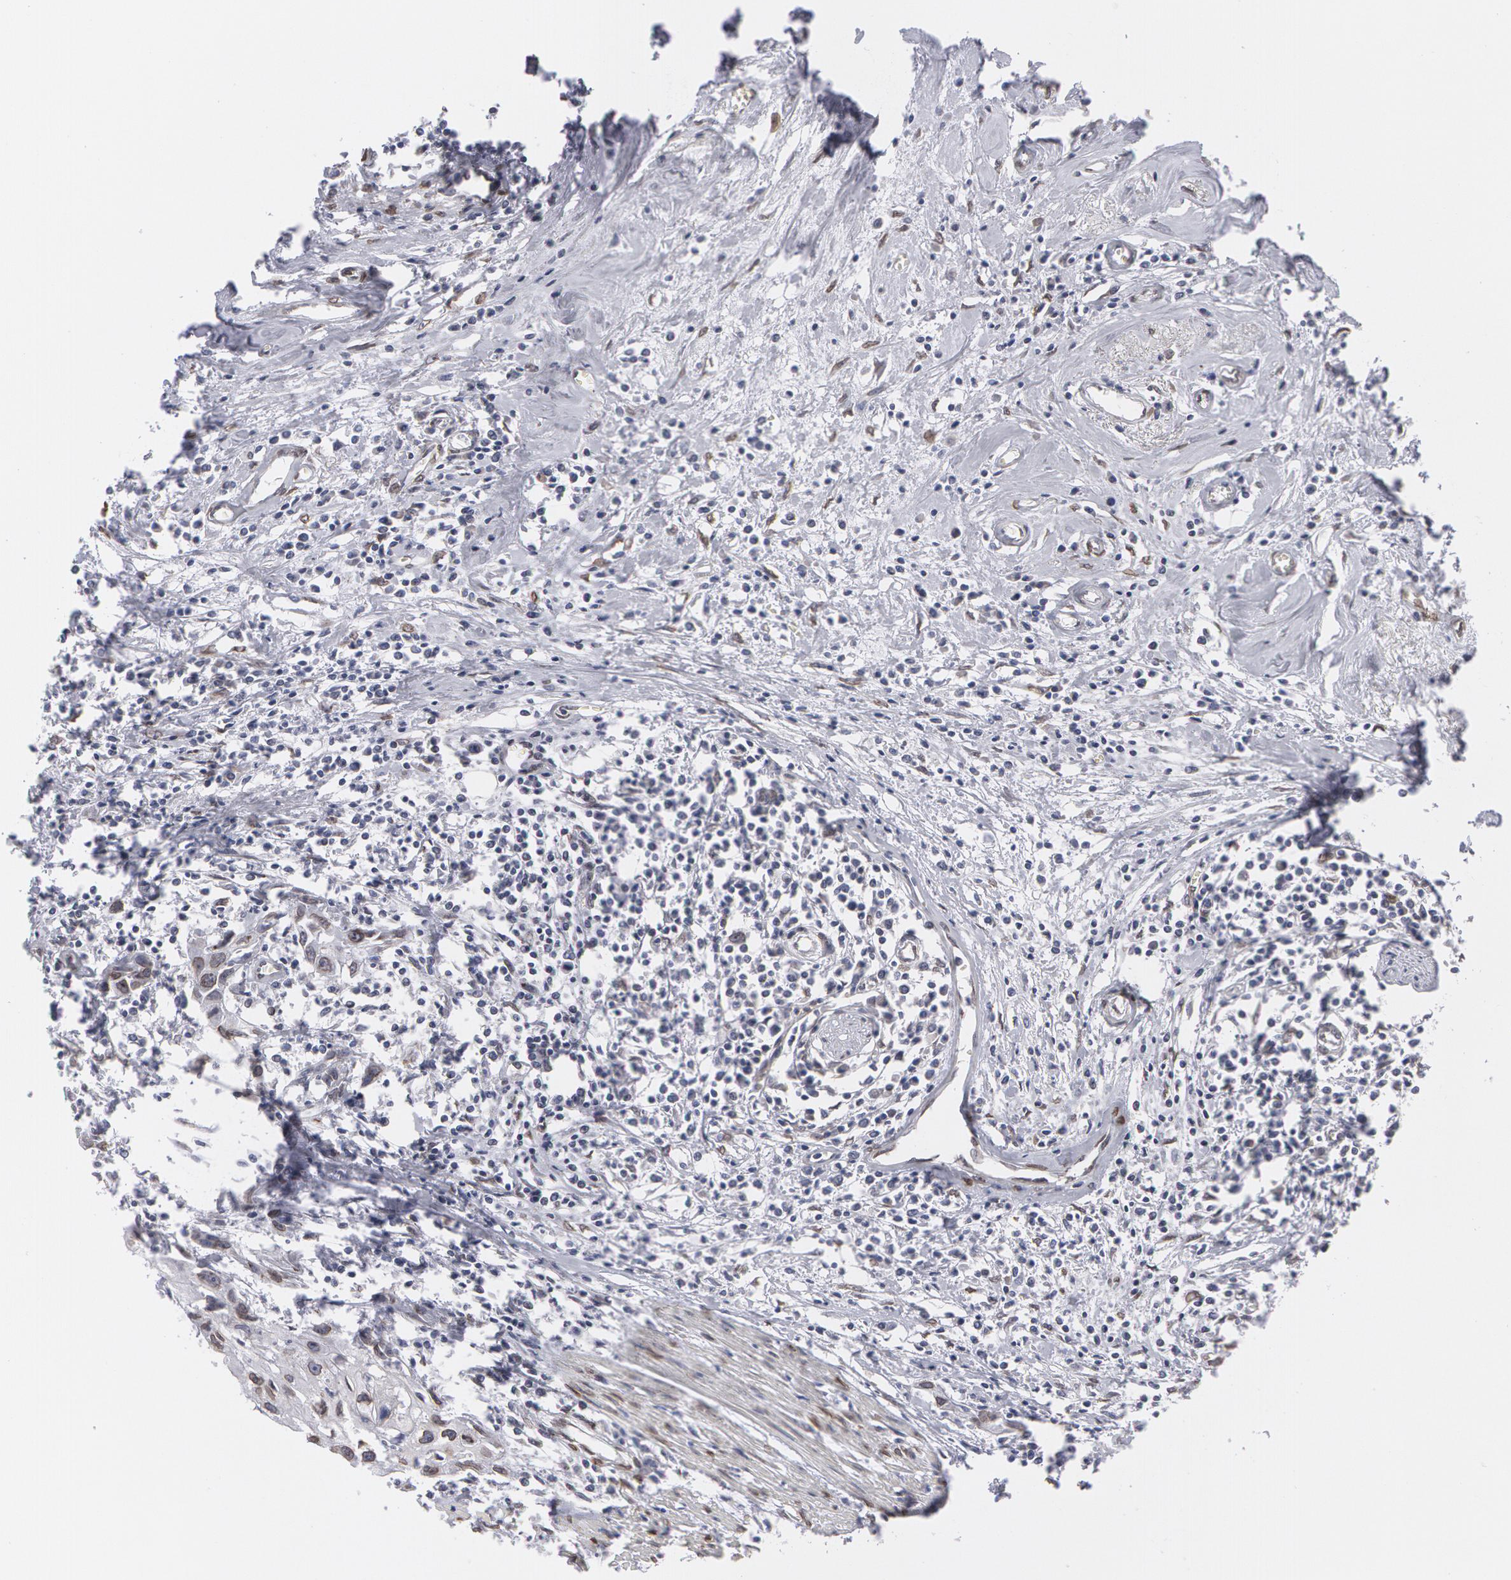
{"staining": {"intensity": "weak", "quantity": "<25%", "location": "nuclear"}, "tissue": "urothelial cancer", "cell_type": "Tumor cells", "image_type": "cancer", "snomed": [{"axis": "morphology", "description": "Urothelial carcinoma, High grade"}, {"axis": "topography", "description": "Urinary bladder"}], "caption": "Immunohistochemical staining of urothelial carcinoma (high-grade) shows no significant positivity in tumor cells. (DAB (3,3'-diaminobenzidine) immunohistochemistry visualized using brightfield microscopy, high magnification).", "gene": "EMD", "patient": {"sex": "male", "age": 54}}